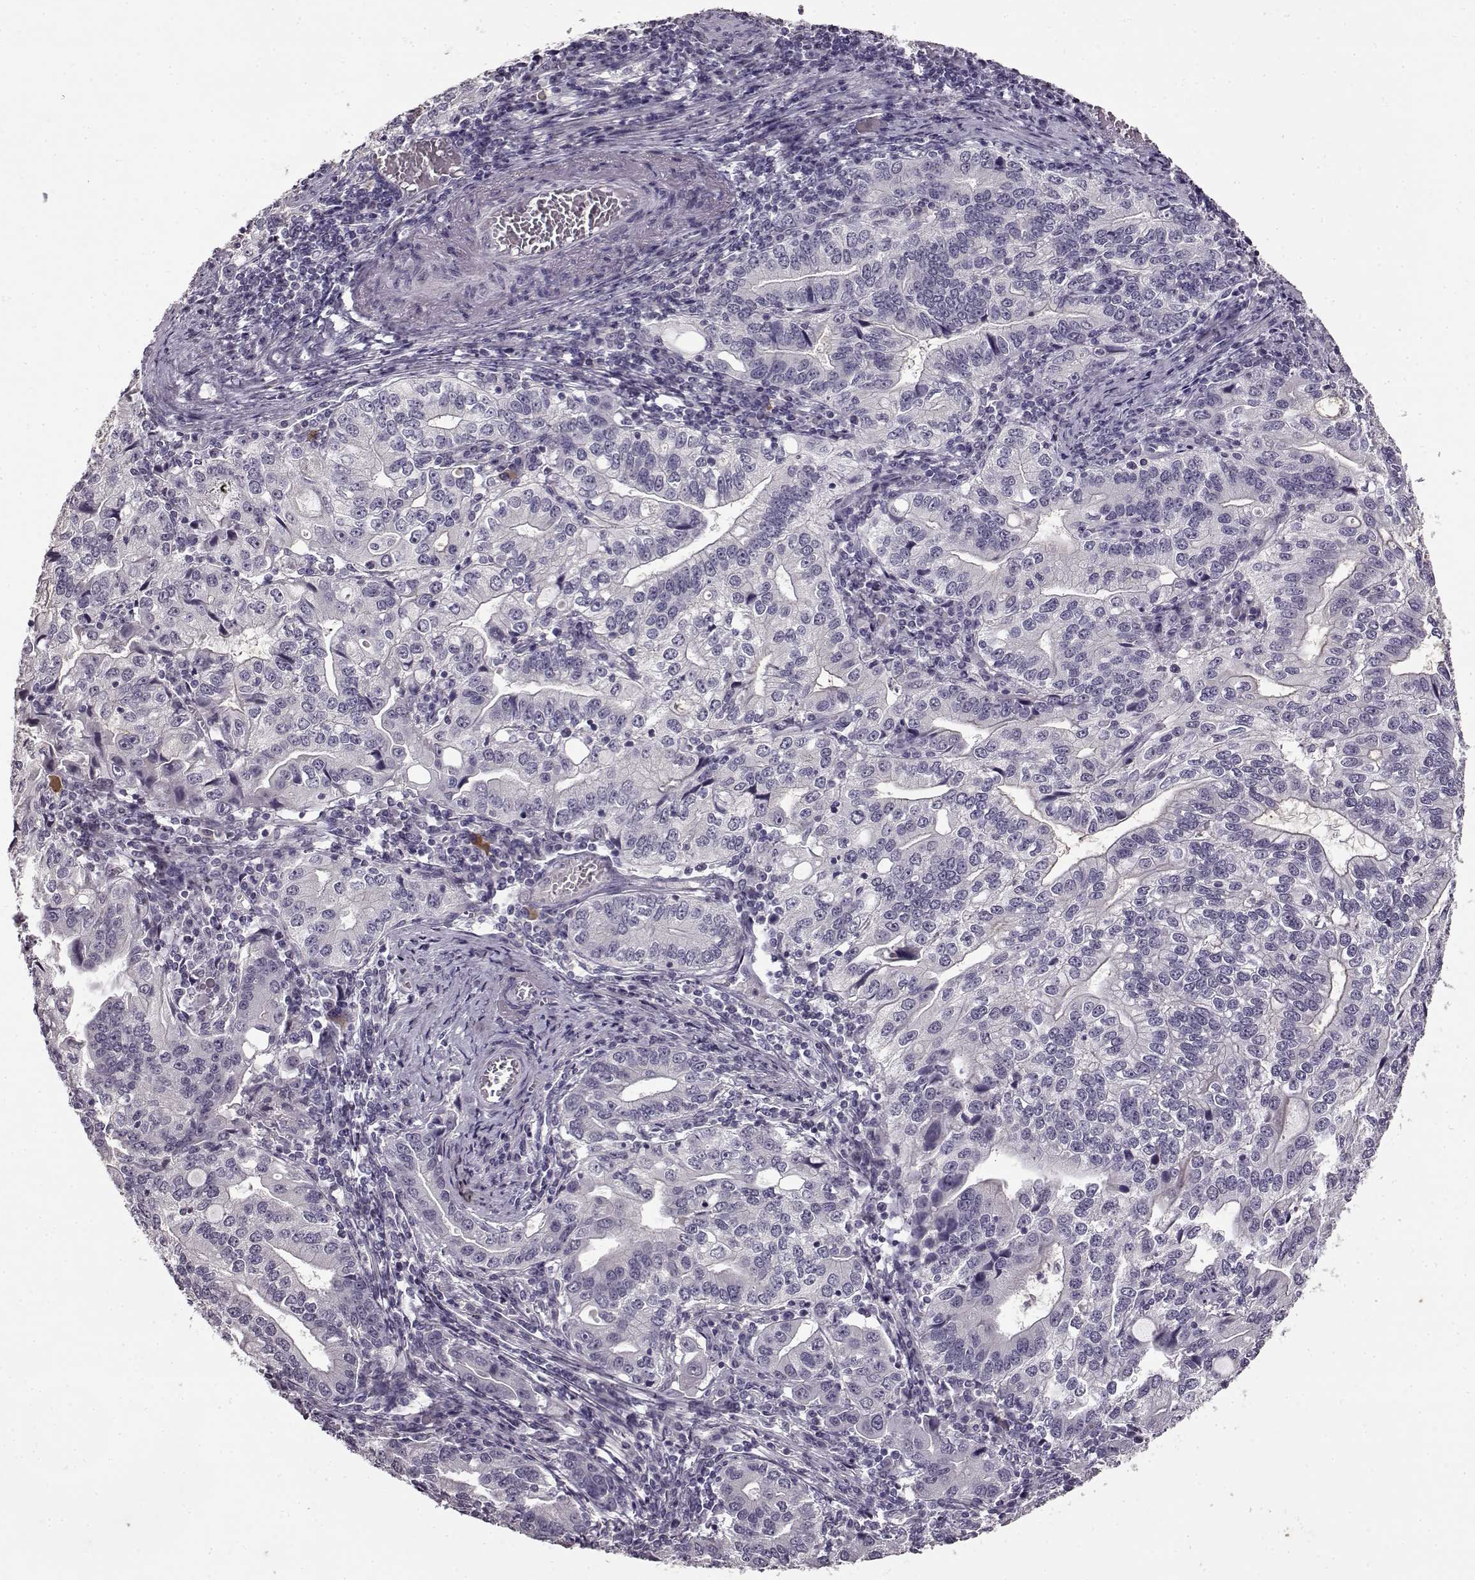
{"staining": {"intensity": "negative", "quantity": "none", "location": "none"}, "tissue": "stomach cancer", "cell_type": "Tumor cells", "image_type": "cancer", "snomed": [{"axis": "morphology", "description": "Adenocarcinoma, NOS"}, {"axis": "topography", "description": "Stomach, lower"}], "caption": "Adenocarcinoma (stomach) was stained to show a protein in brown. There is no significant expression in tumor cells. Brightfield microscopy of immunohistochemistry stained with DAB (3,3'-diaminobenzidine) (brown) and hematoxylin (blue), captured at high magnification.", "gene": "FSHB", "patient": {"sex": "female", "age": 72}}